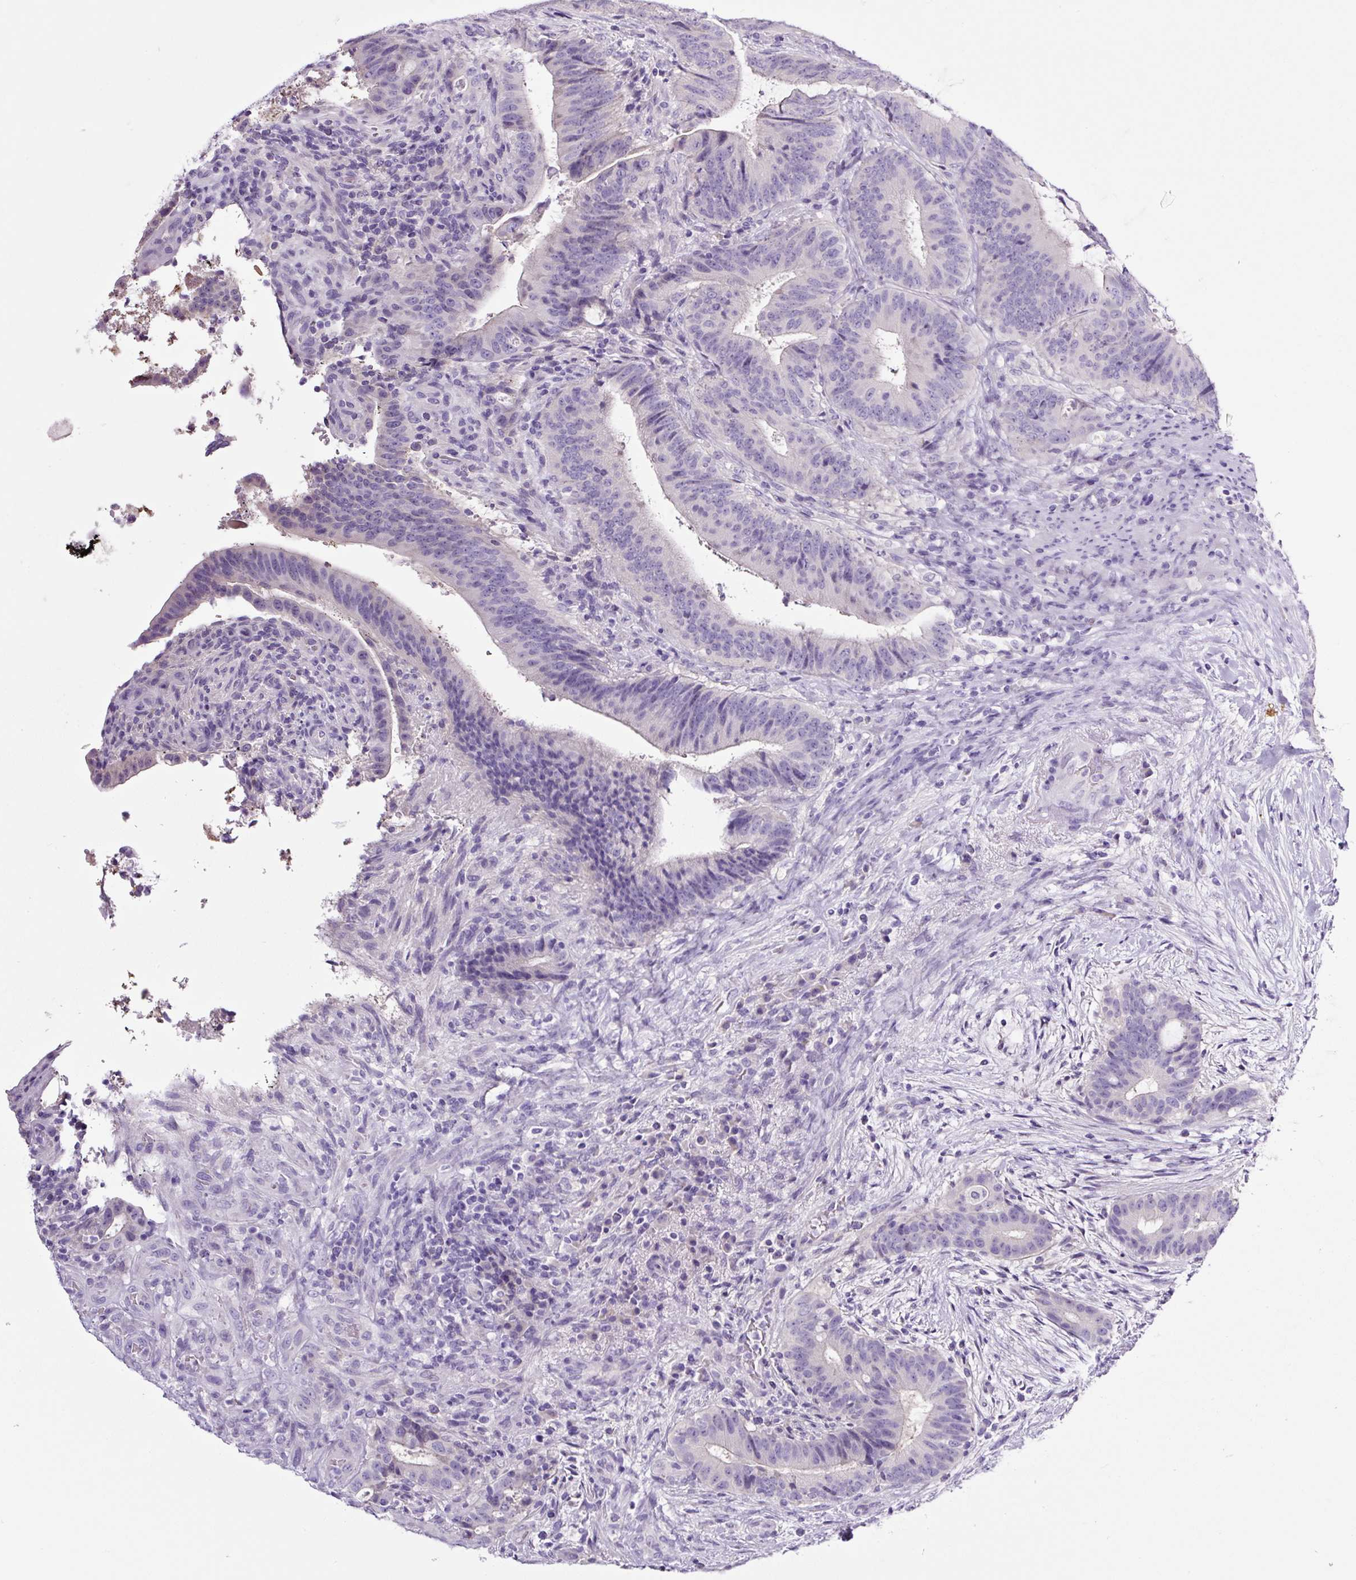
{"staining": {"intensity": "negative", "quantity": "none", "location": "none"}, "tissue": "colorectal cancer", "cell_type": "Tumor cells", "image_type": "cancer", "snomed": [{"axis": "morphology", "description": "Adenocarcinoma, NOS"}, {"axis": "topography", "description": "Colon"}], "caption": "Immunohistochemical staining of human colorectal cancer demonstrates no significant expression in tumor cells. (Immunohistochemistry, brightfield microscopy, high magnification).", "gene": "SP8", "patient": {"sex": "female", "age": 43}}